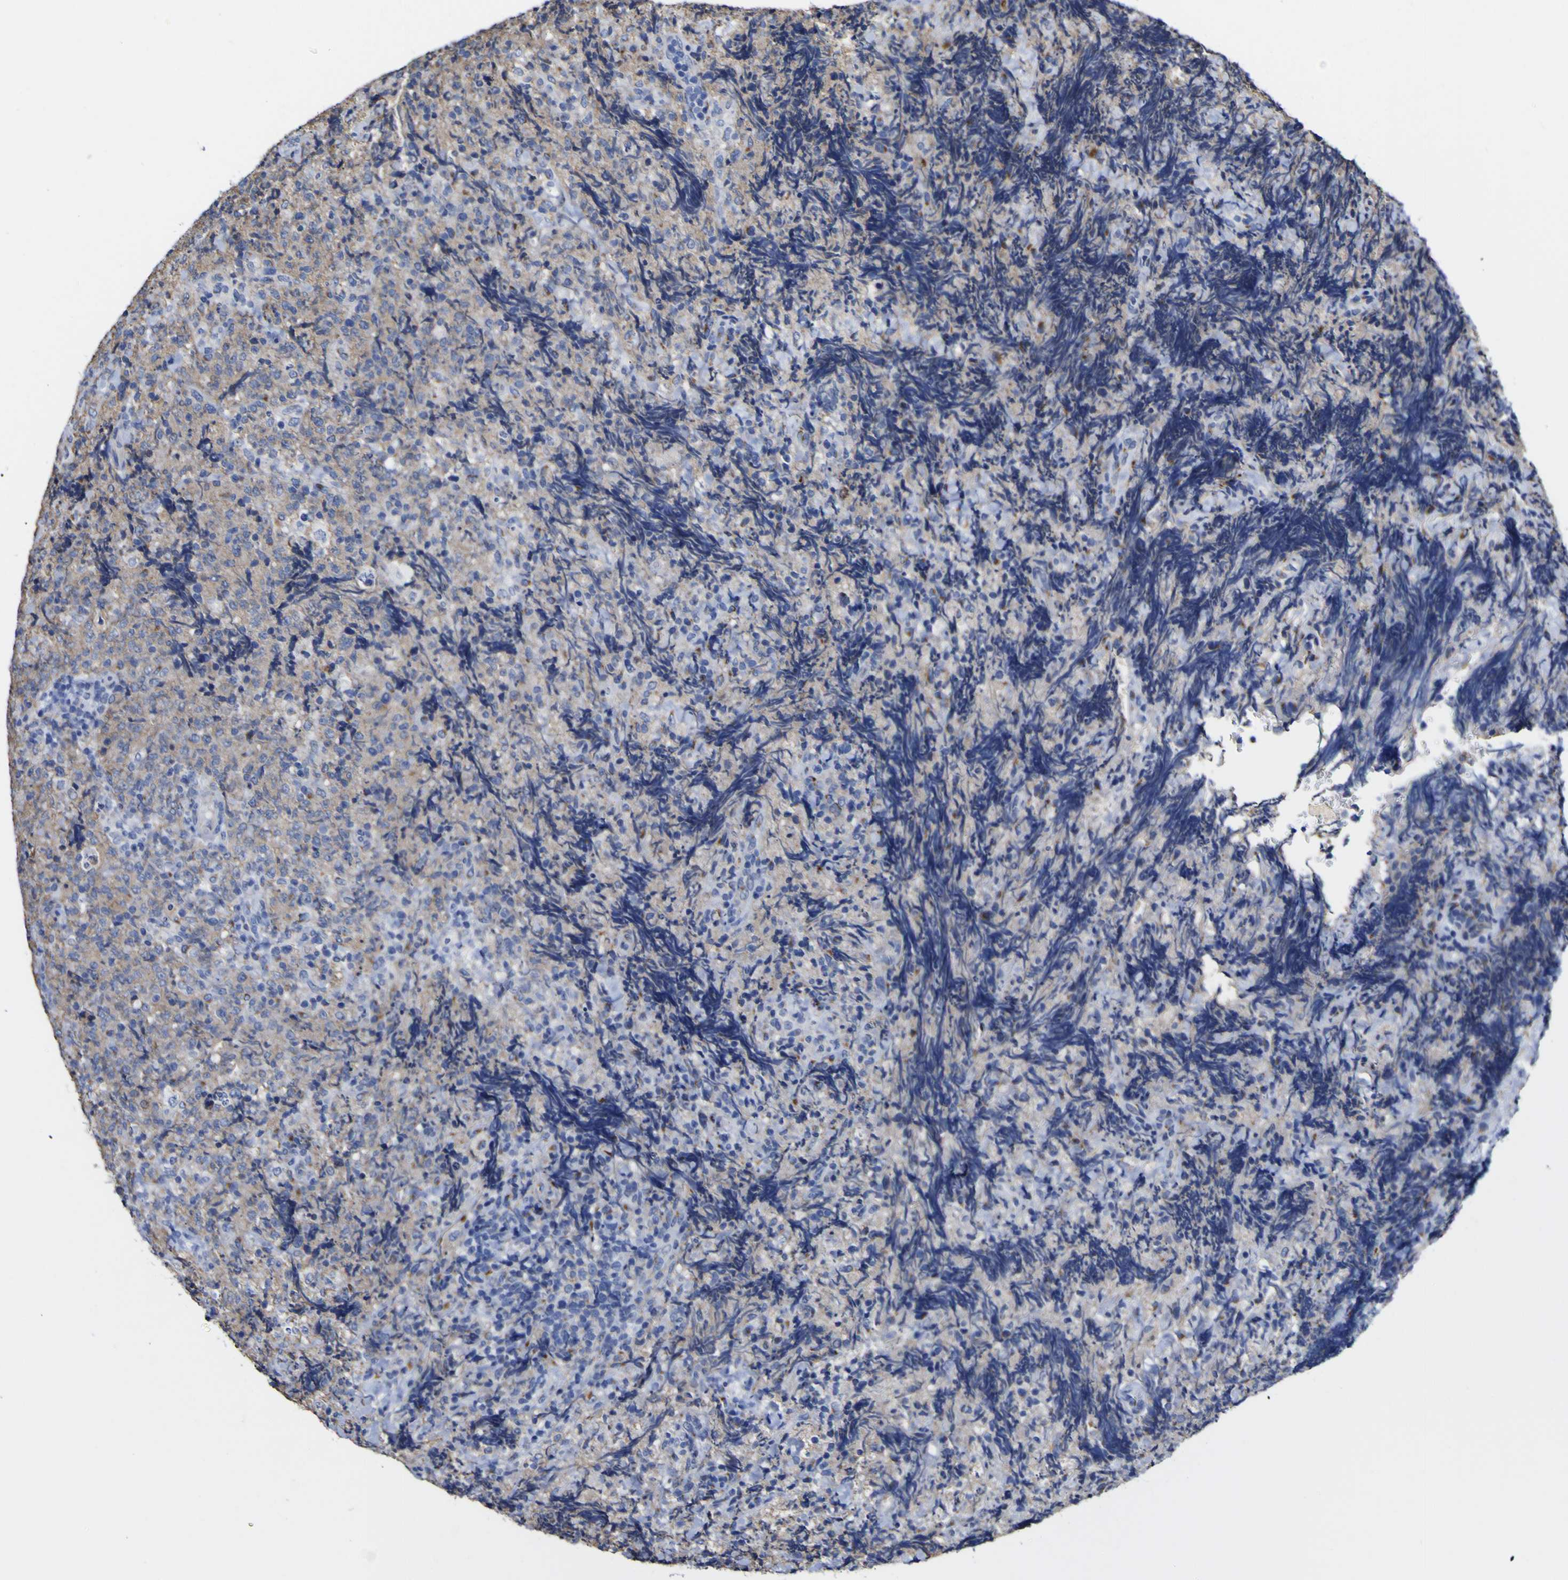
{"staining": {"intensity": "weak", "quantity": "<25%", "location": "cytoplasmic/membranous"}, "tissue": "lymphoma", "cell_type": "Tumor cells", "image_type": "cancer", "snomed": [{"axis": "morphology", "description": "Malignant lymphoma, non-Hodgkin's type, High grade"}, {"axis": "topography", "description": "Tonsil"}], "caption": "Lymphoma was stained to show a protein in brown. There is no significant staining in tumor cells.", "gene": "GOLM1", "patient": {"sex": "female", "age": 36}}